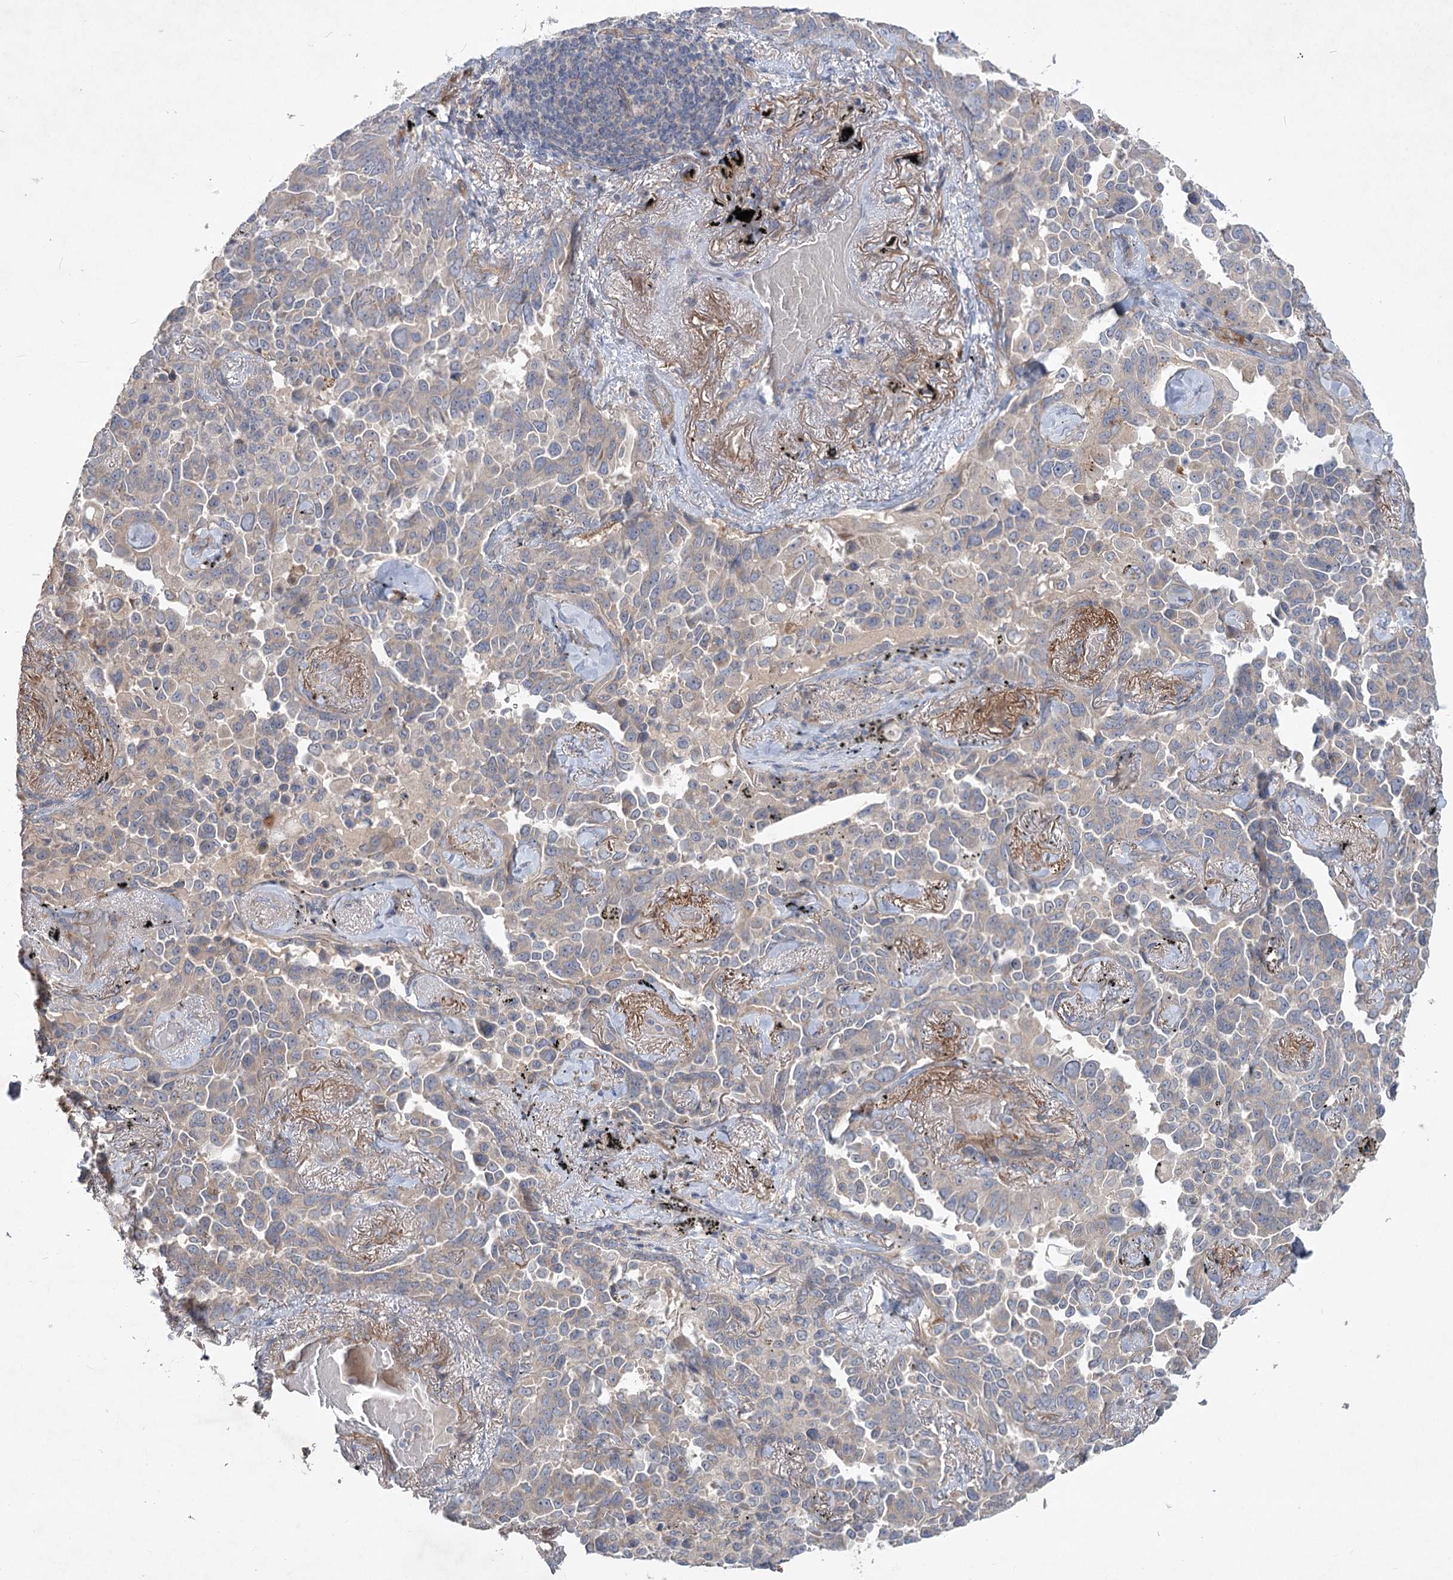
{"staining": {"intensity": "negative", "quantity": "none", "location": "none"}, "tissue": "lung cancer", "cell_type": "Tumor cells", "image_type": "cancer", "snomed": [{"axis": "morphology", "description": "Adenocarcinoma, NOS"}, {"axis": "topography", "description": "Lung"}], "caption": "The image reveals no staining of tumor cells in lung cancer.", "gene": "RIN2", "patient": {"sex": "female", "age": 67}}